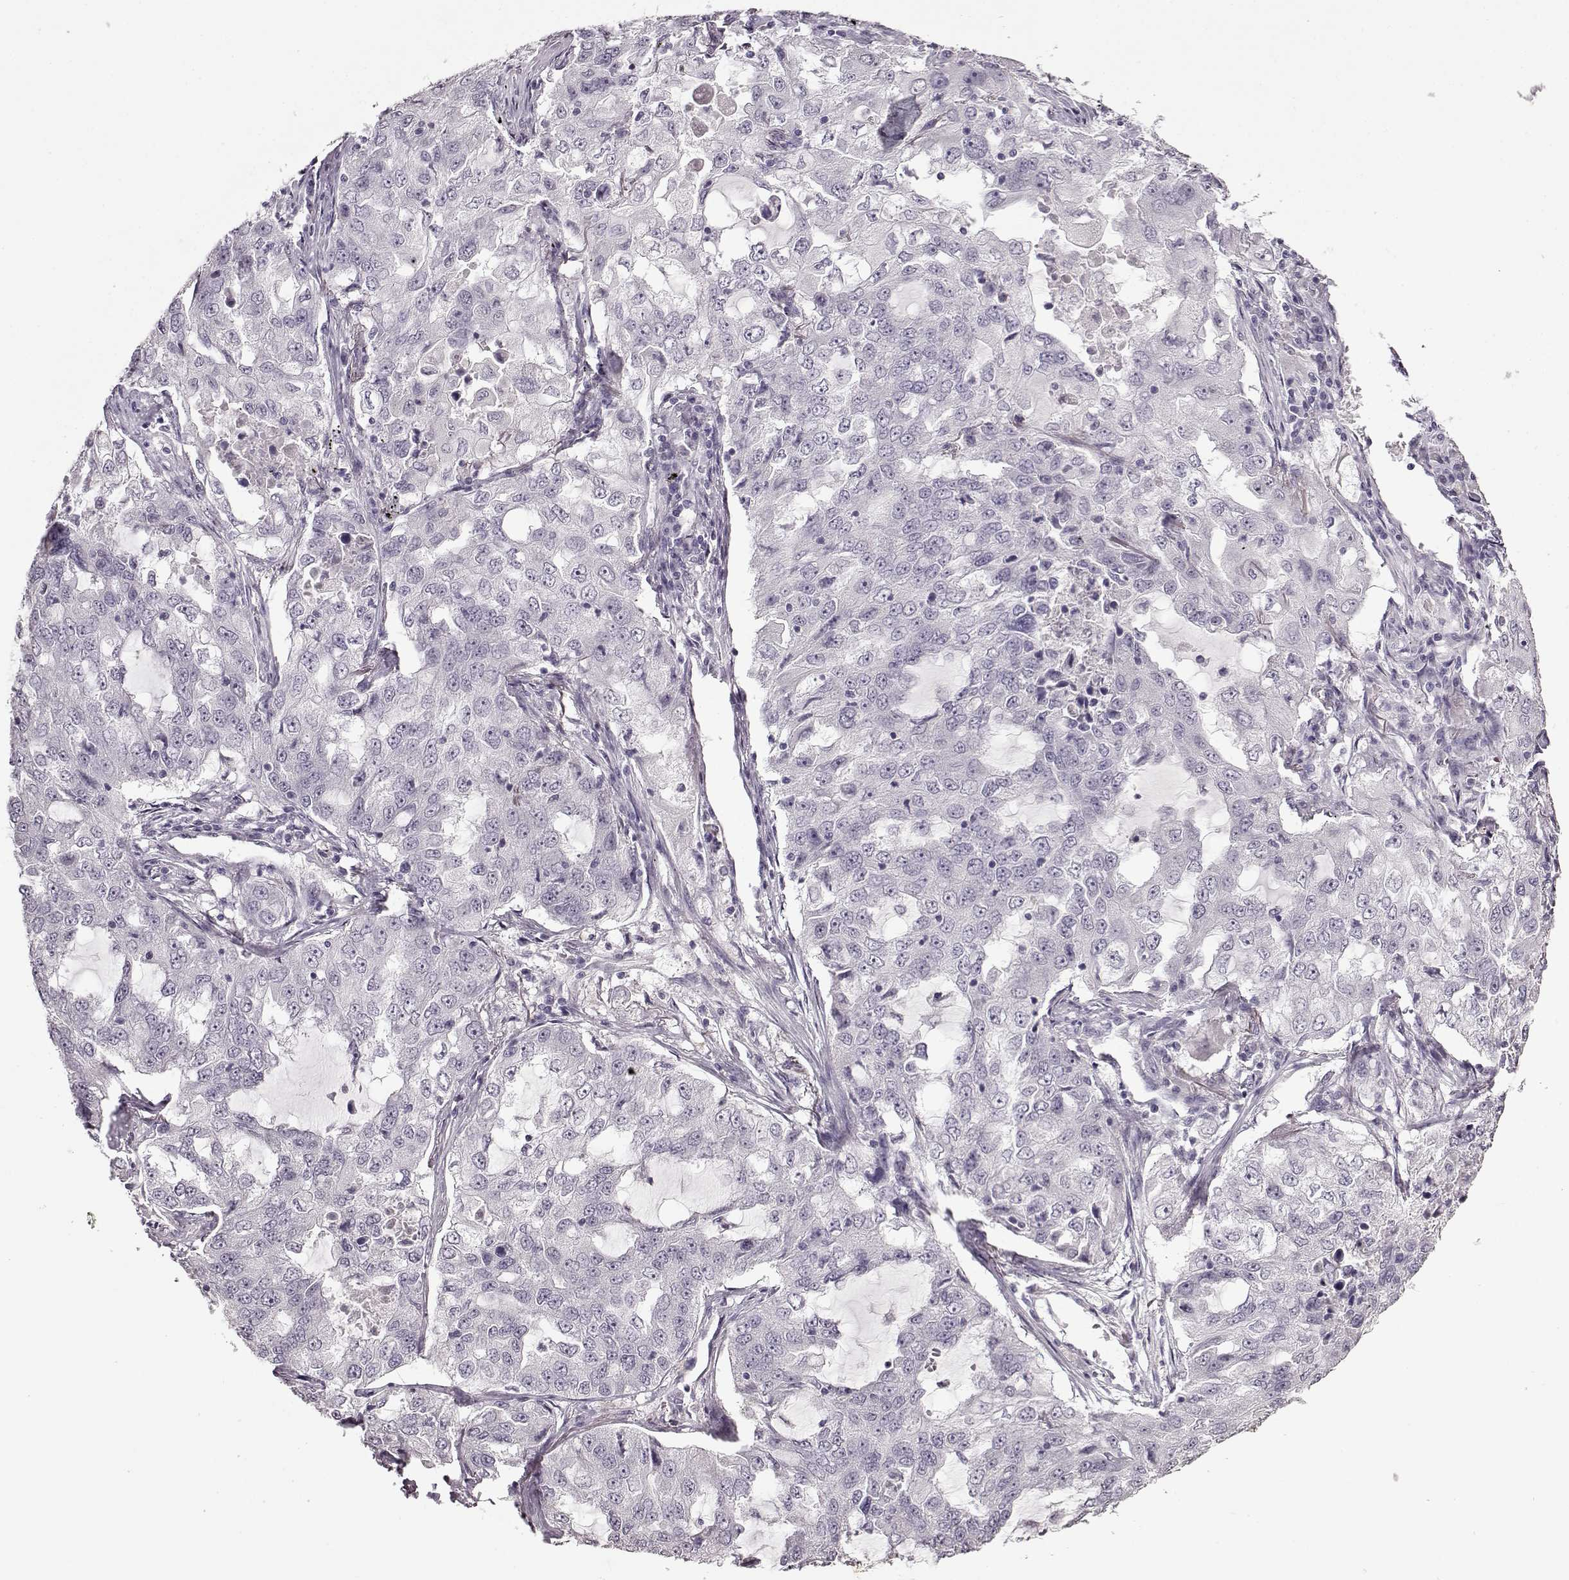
{"staining": {"intensity": "negative", "quantity": "none", "location": "none"}, "tissue": "lung cancer", "cell_type": "Tumor cells", "image_type": "cancer", "snomed": [{"axis": "morphology", "description": "Adenocarcinoma, NOS"}, {"axis": "topography", "description": "Lung"}], "caption": "Immunohistochemistry (IHC) of human lung cancer (adenocarcinoma) exhibits no expression in tumor cells.", "gene": "FSHB", "patient": {"sex": "female", "age": 61}}